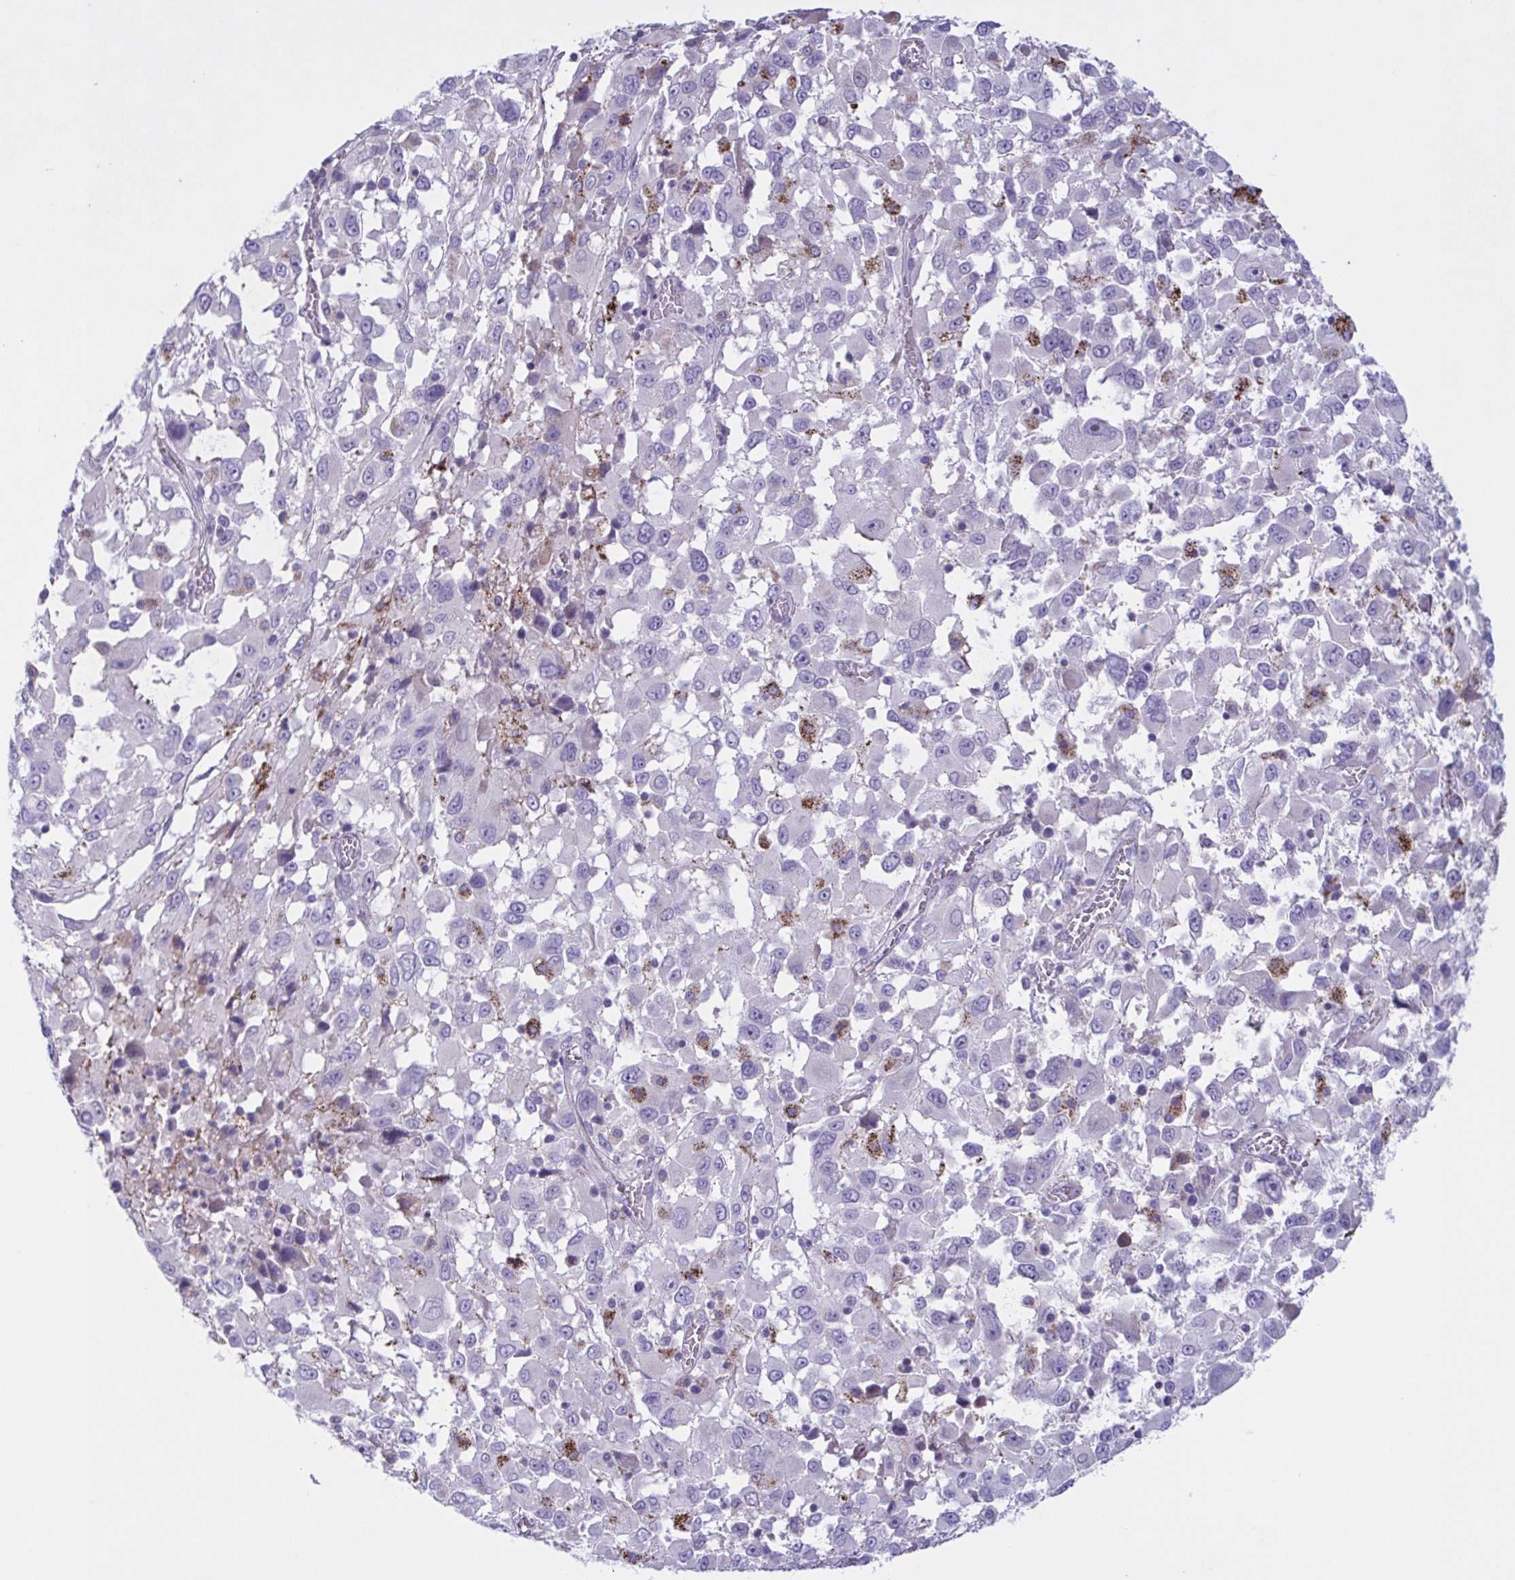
{"staining": {"intensity": "negative", "quantity": "none", "location": "none"}, "tissue": "melanoma", "cell_type": "Tumor cells", "image_type": "cancer", "snomed": [{"axis": "morphology", "description": "Malignant melanoma, Metastatic site"}, {"axis": "topography", "description": "Soft tissue"}], "caption": "This is a micrograph of IHC staining of malignant melanoma (metastatic site), which shows no positivity in tumor cells.", "gene": "F13B", "patient": {"sex": "male", "age": 50}}